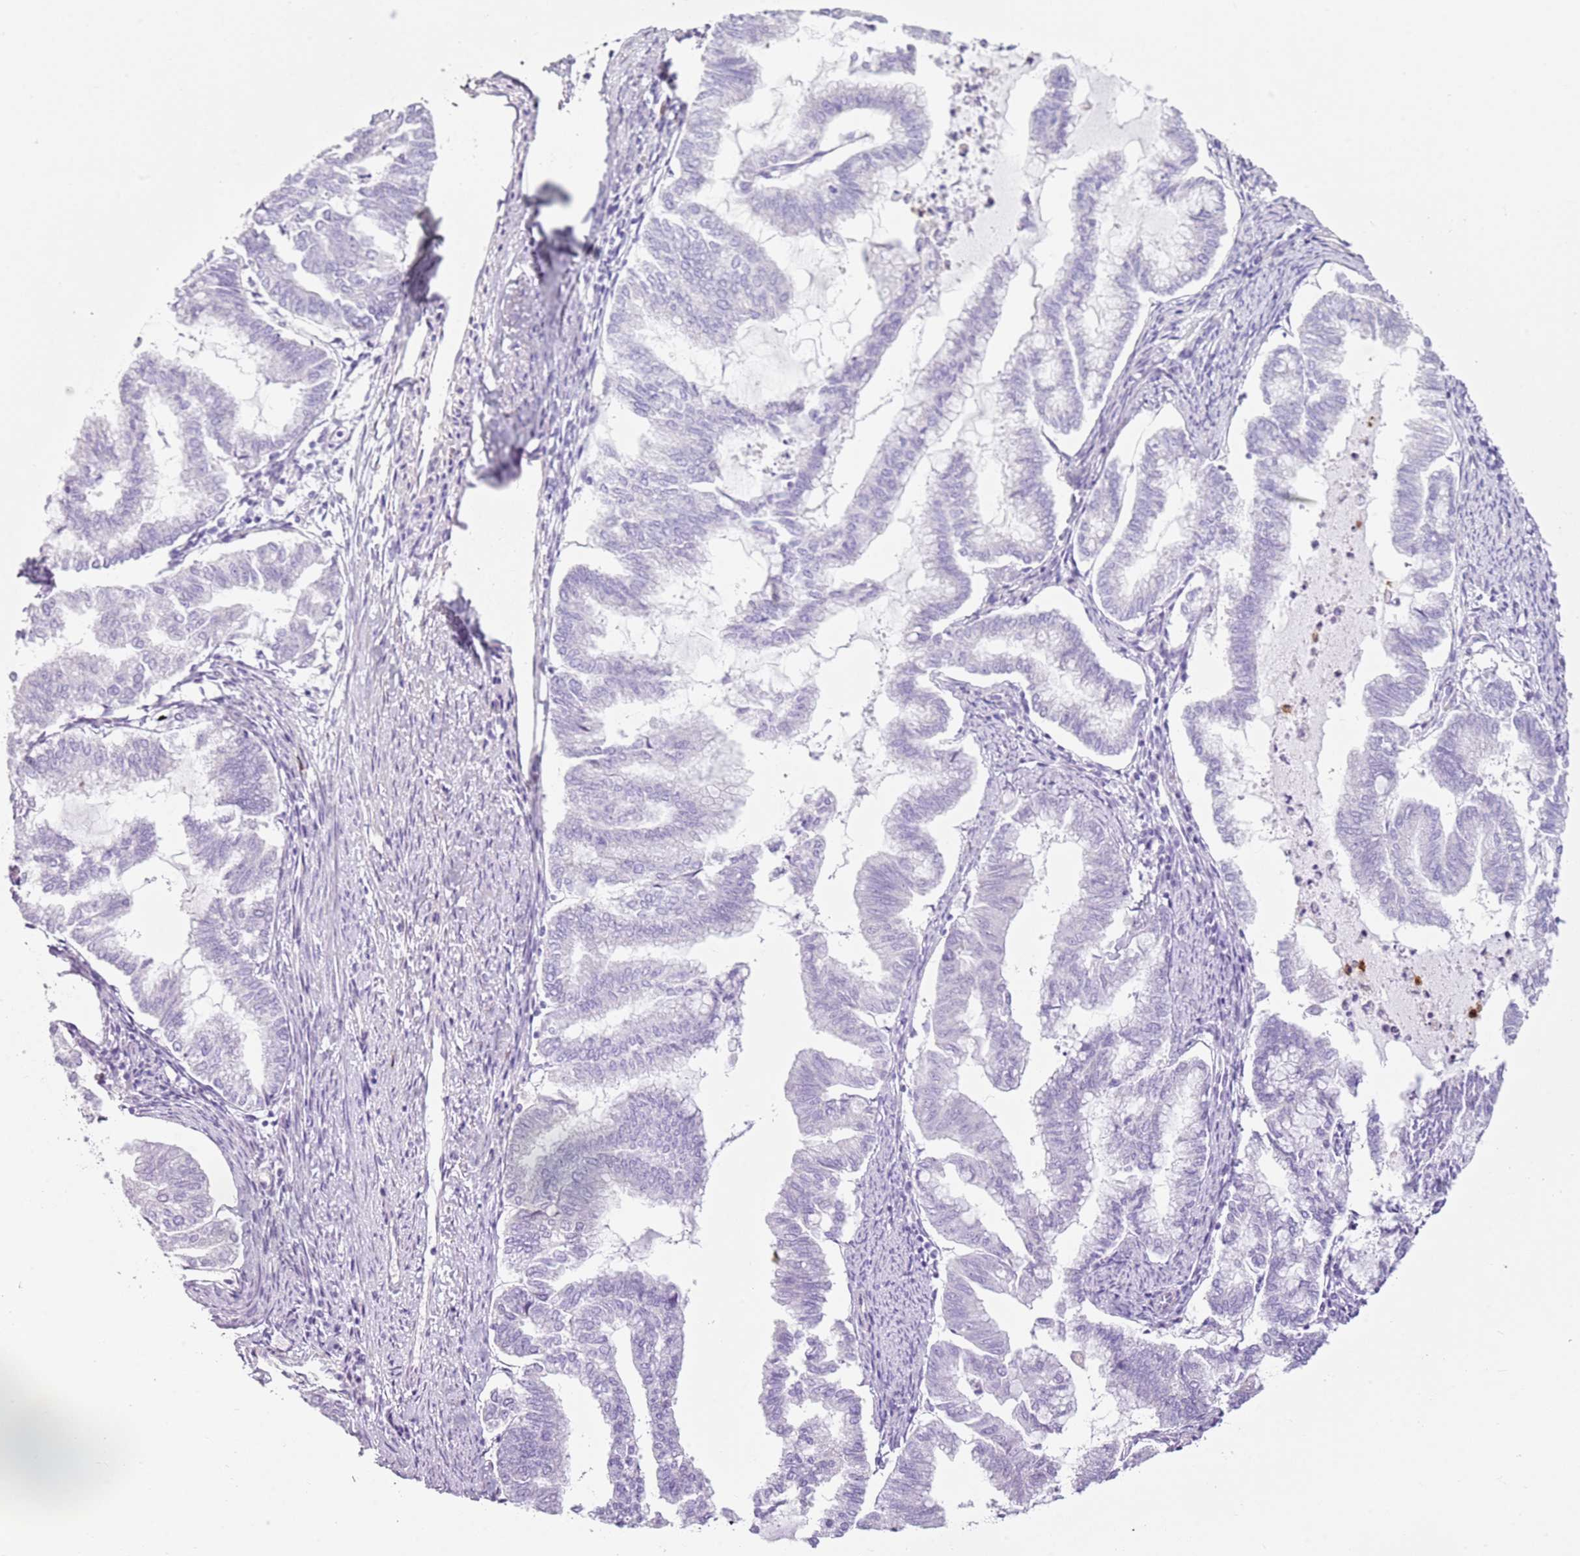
{"staining": {"intensity": "negative", "quantity": "none", "location": "none"}, "tissue": "endometrial cancer", "cell_type": "Tumor cells", "image_type": "cancer", "snomed": [{"axis": "morphology", "description": "Adenocarcinoma, NOS"}, {"axis": "topography", "description": "Endometrium"}], "caption": "This is an immunohistochemistry (IHC) histopathology image of human endometrial cancer (adenocarcinoma). There is no staining in tumor cells.", "gene": "CD177", "patient": {"sex": "female", "age": 79}}